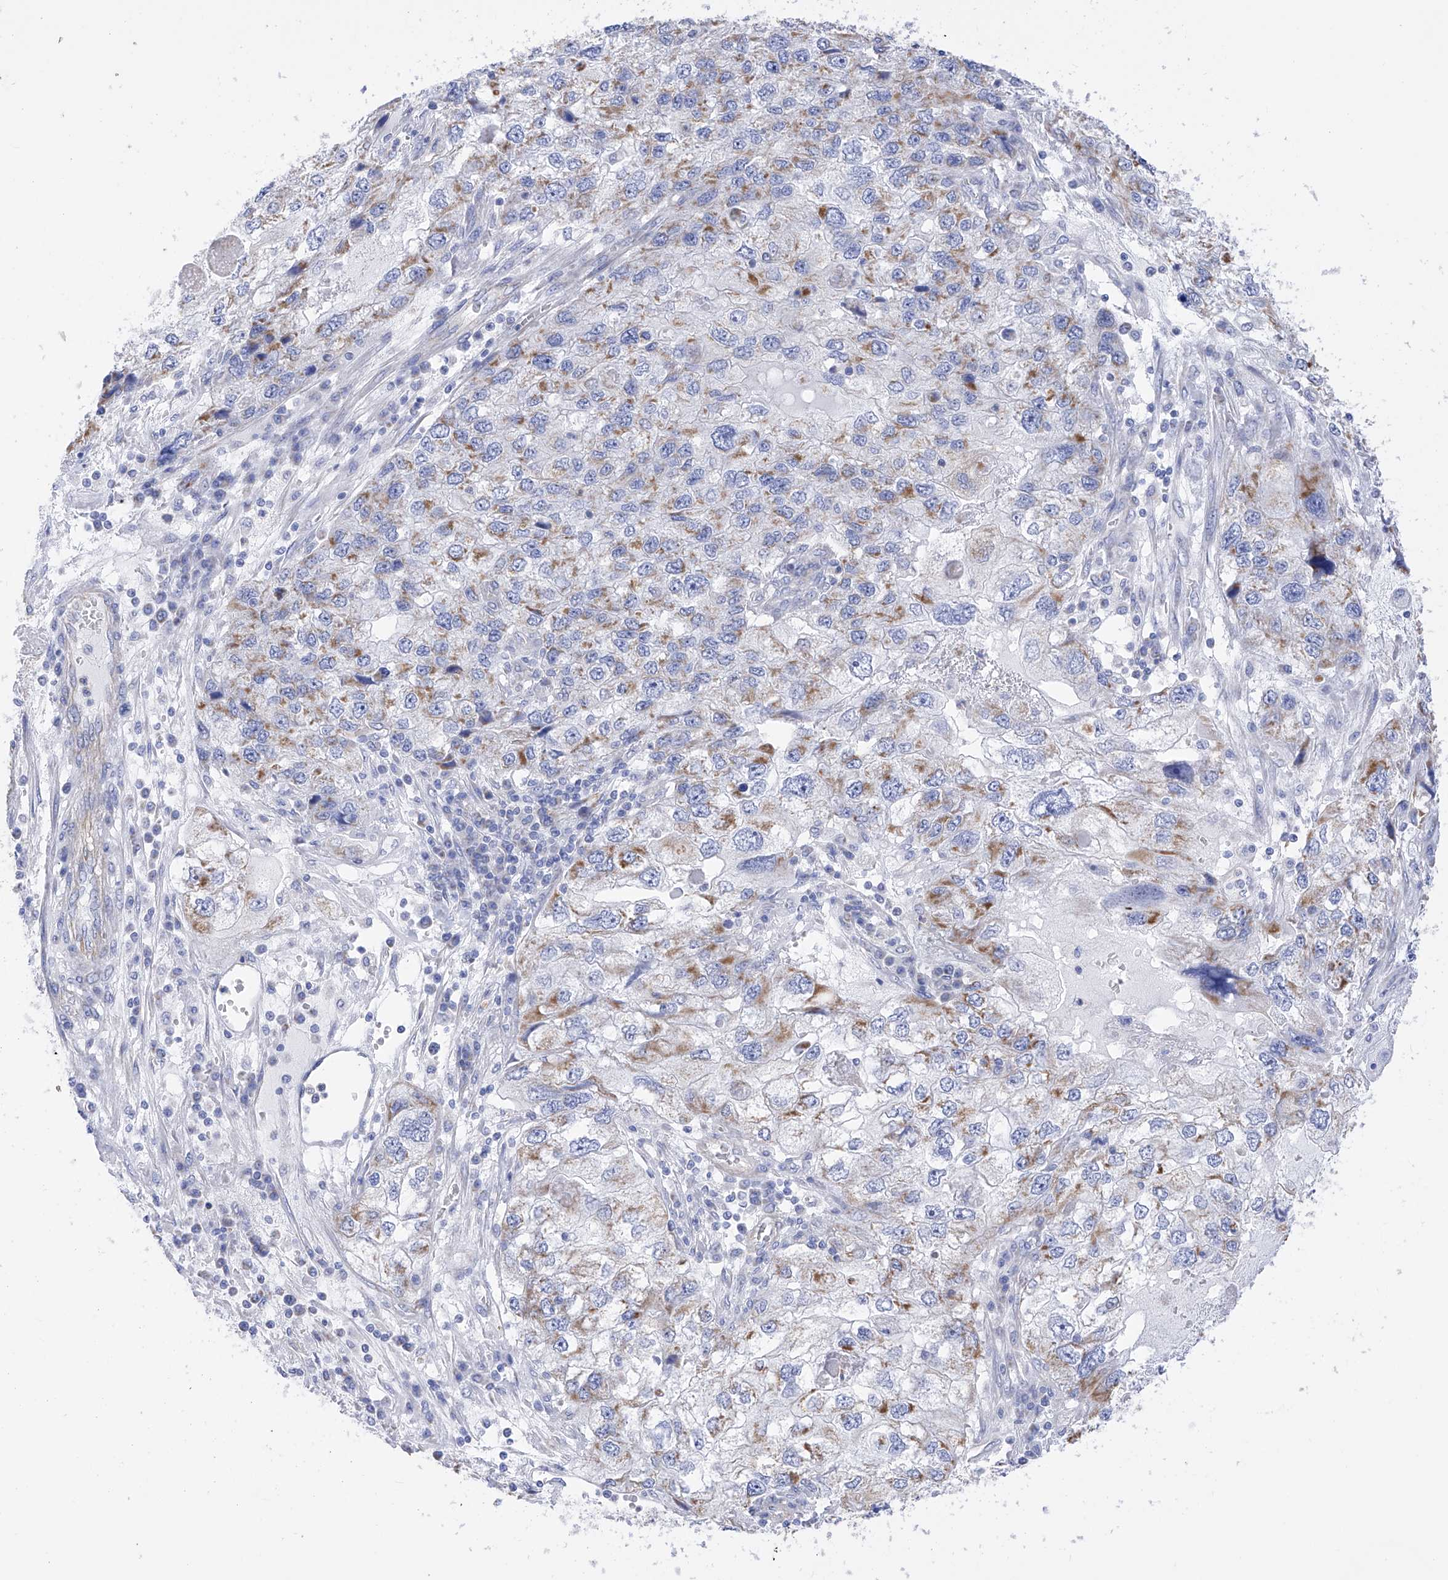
{"staining": {"intensity": "moderate", "quantity": "25%-75%", "location": "cytoplasmic/membranous"}, "tissue": "endometrial cancer", "cell_type": "Tumor cells", "image_type": "cancer", "snomed": [{"axis": "morphology", "description": "Adenocarcinoma, NOS"}, {"axis": "topography", "description": "Endometrium"}], "caption": "Protein expression analysis of human endometrial cancer (adenocarcinoma) reveals moderate cytoplasmic/membranous positivity in about 25%-75% of tumor cells. (DAB (3,3'-diaminobenzidine) IHC with brightfield microscopy, high magnification).", "gene": "FLG", "patient": {"sex": "female", "age": 49}}